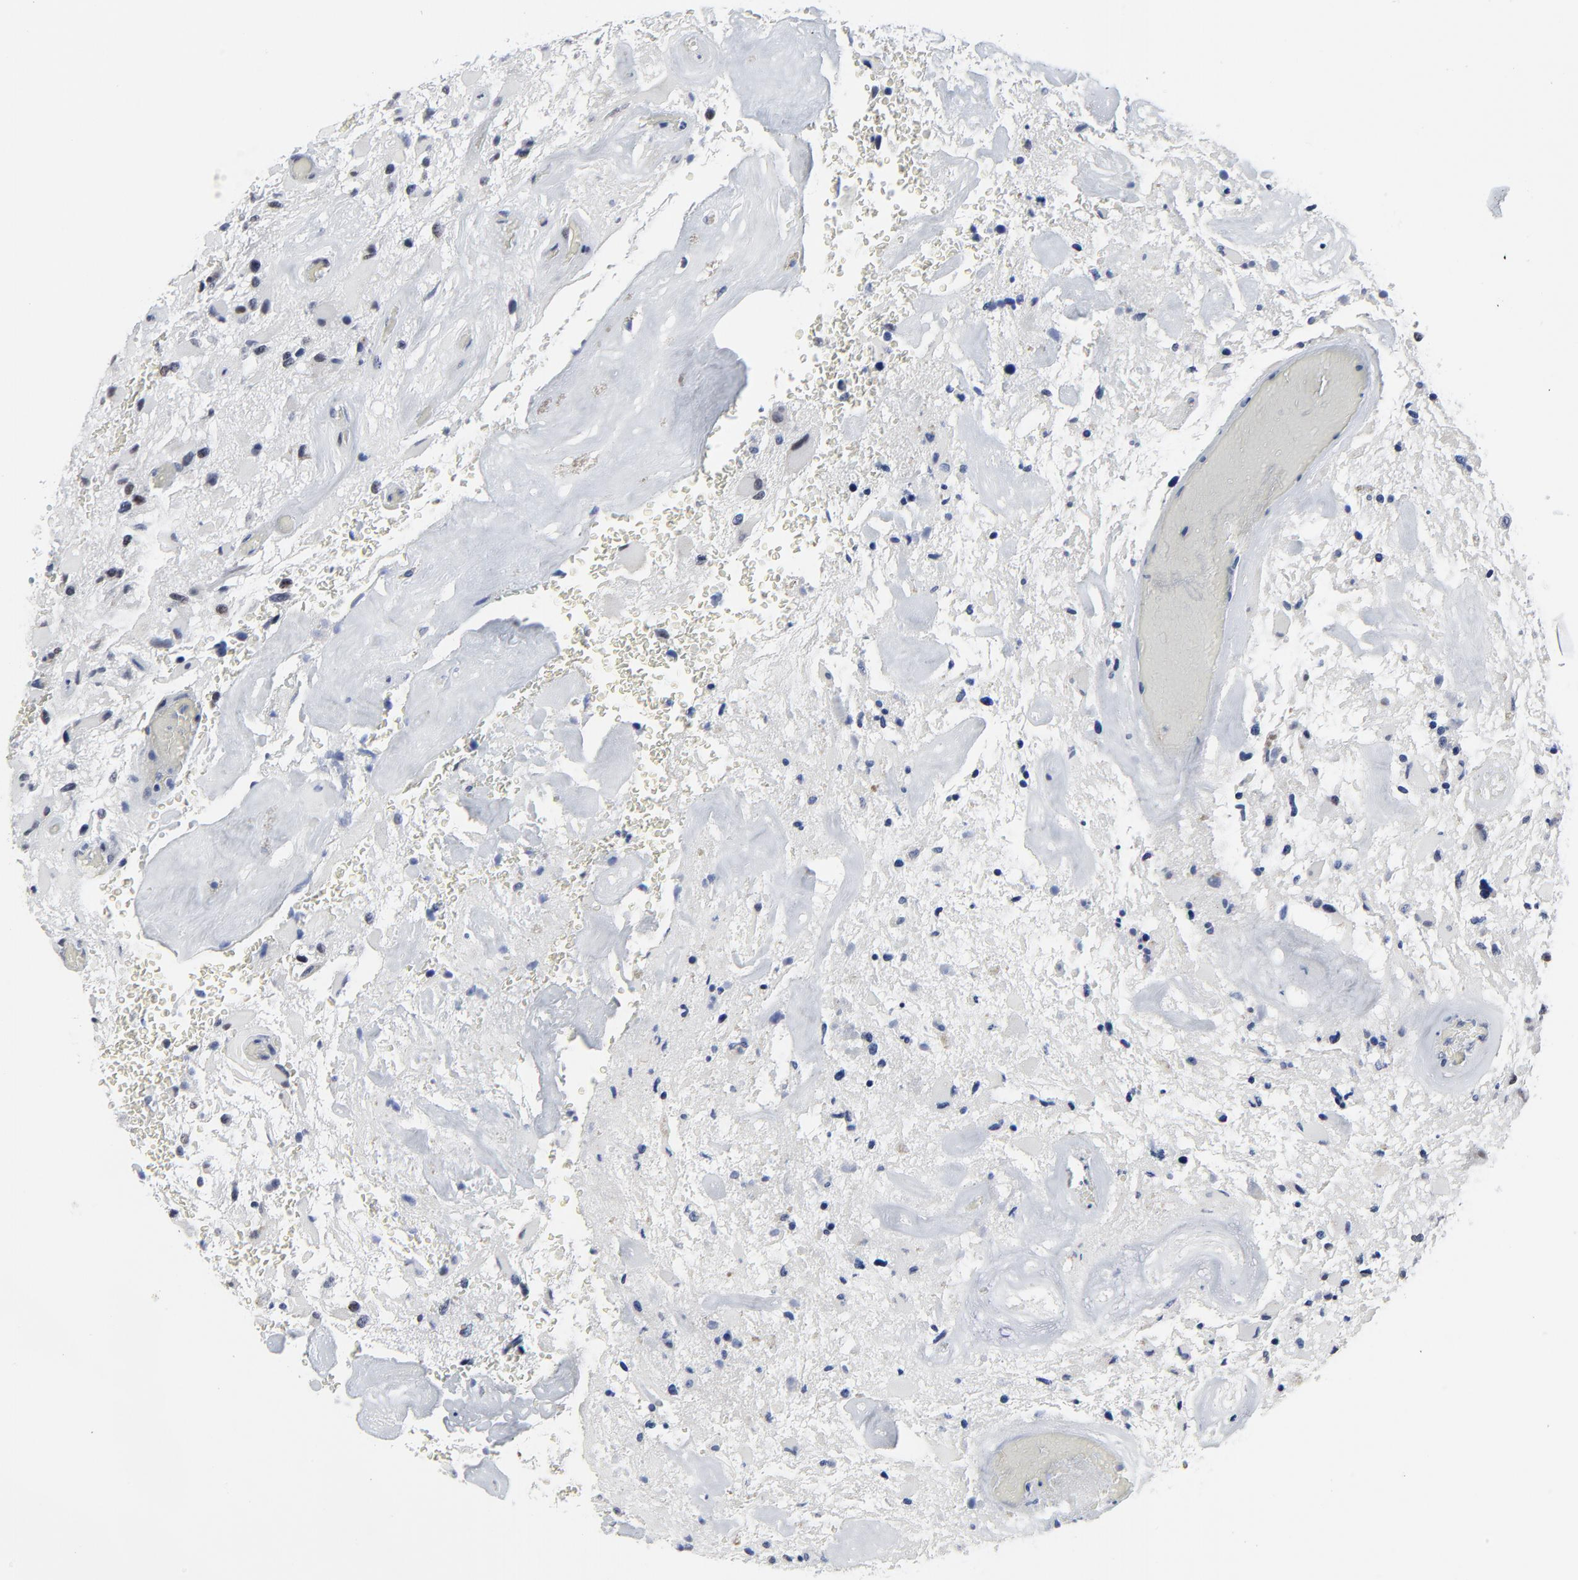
{"staining": {"intensity": "moderate", "quantity": "25%-75%", "location": "nuclear"}, "tissue": "glioma", "cell_type": "Tumor cells", "image_type": "cancer", "snomed": [{"axis": "morphology", "description": "Glioma, malignant, High grade"}, {"axis": "topography", "description": "Brain"}], "caption": "A photomicrograph showing moderate nuclear staining in about 25%-75% of tumor cells in malignant glioma (high-grade), as visualized by brown immunohistochemical staining.", "gene": "ZNF589", "patient": {"sex": "female", "age": 60}}